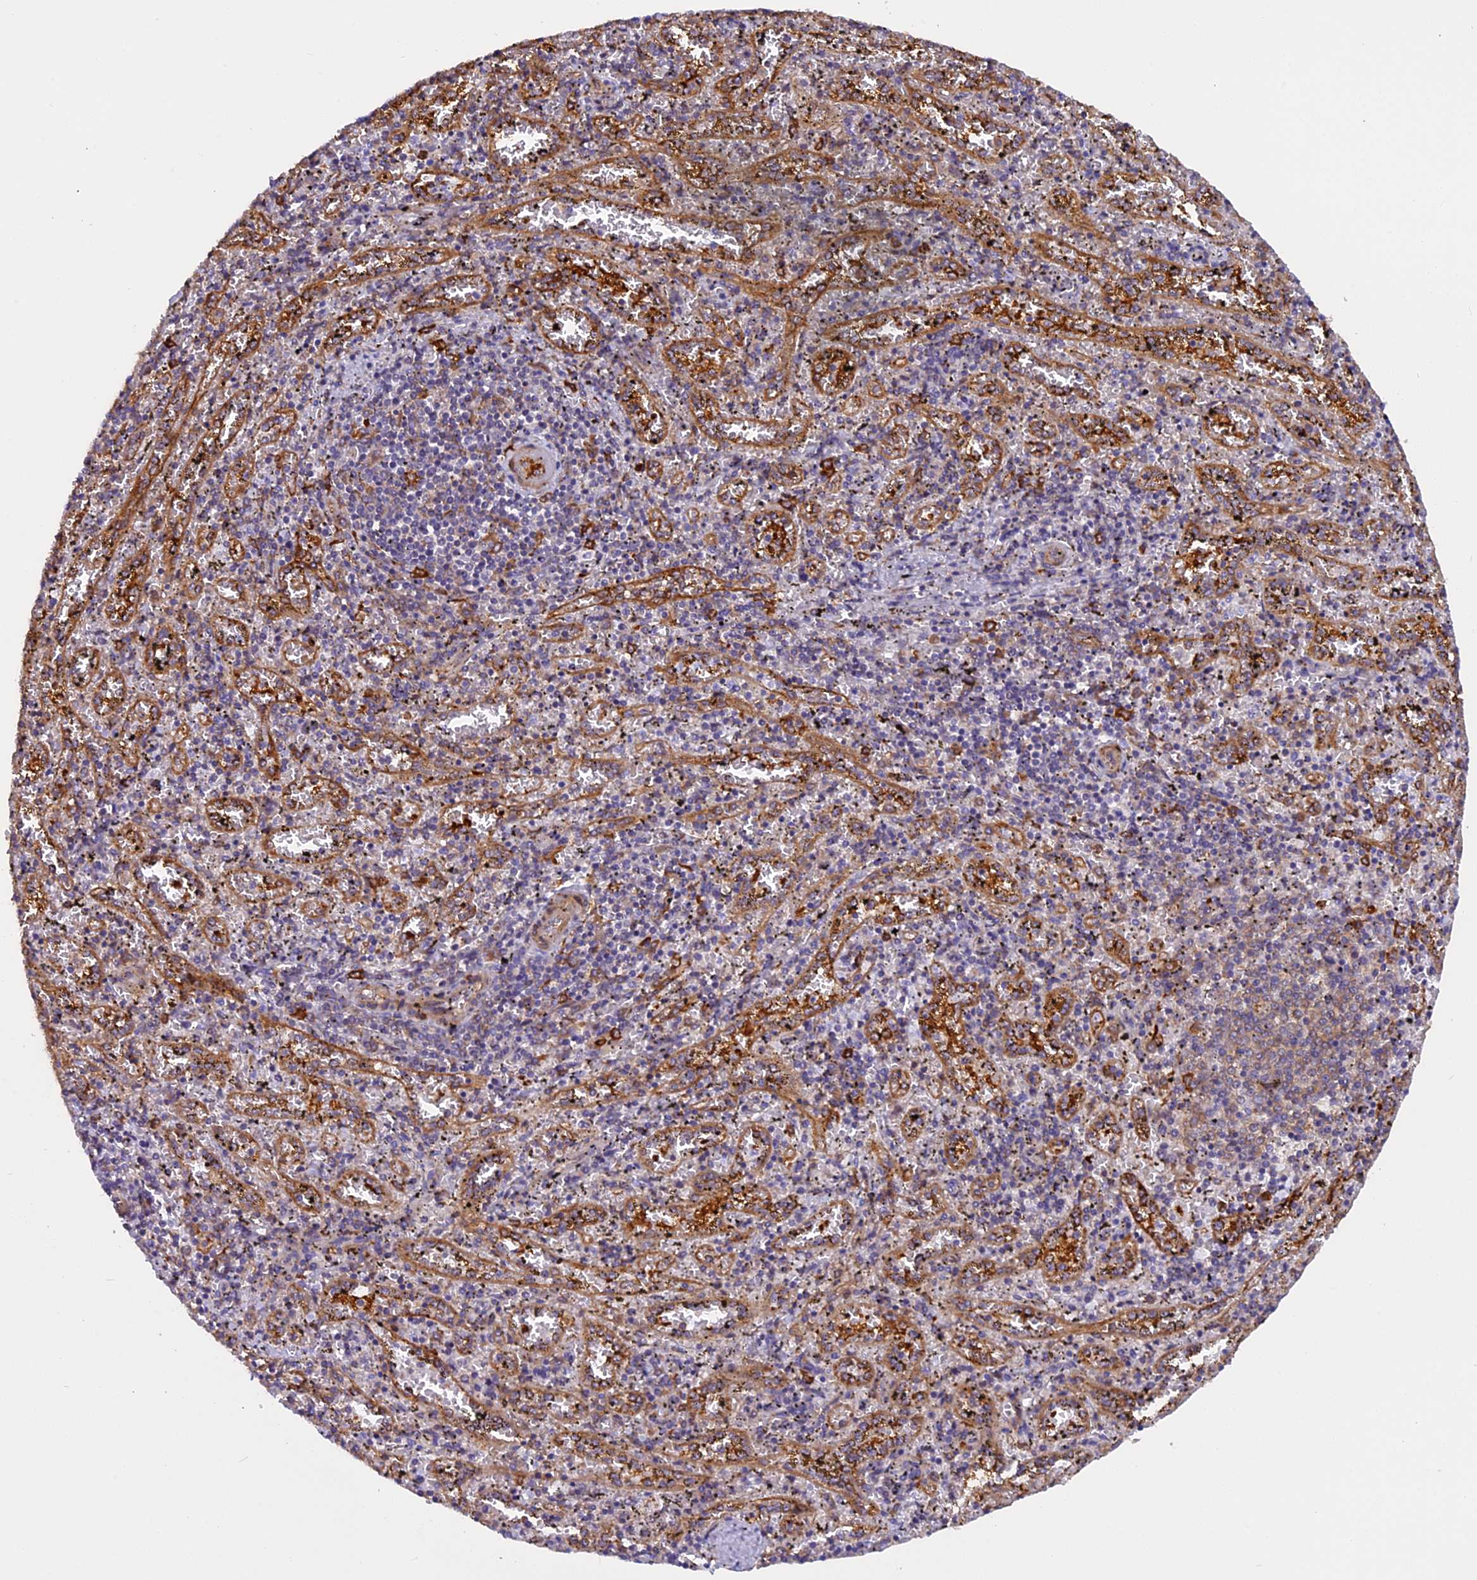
{"staining": {"intensity": "negative", "quantity": "none", "location": "none"}, "tissue": "spleen", "cell_type": "Cells in red pulp", "image_type": "normal", "snomed": [{"axis": "morphology", "description": "Normal tissue, NOS"}, {"axis": "topography", "description": "Spleen"}], "caption": "Immunohistochemical staining of benign human spleen shows no significant positivity in cells in red pulp. (Stains: DAB (3,3'-diaminobenzidine) IHC with hematoxylin counter stain, Microscopy: brightfield microscopy at high magnification).", "gene": "EHBP1L1", "patient": {"sex": "male", "age": 11}}